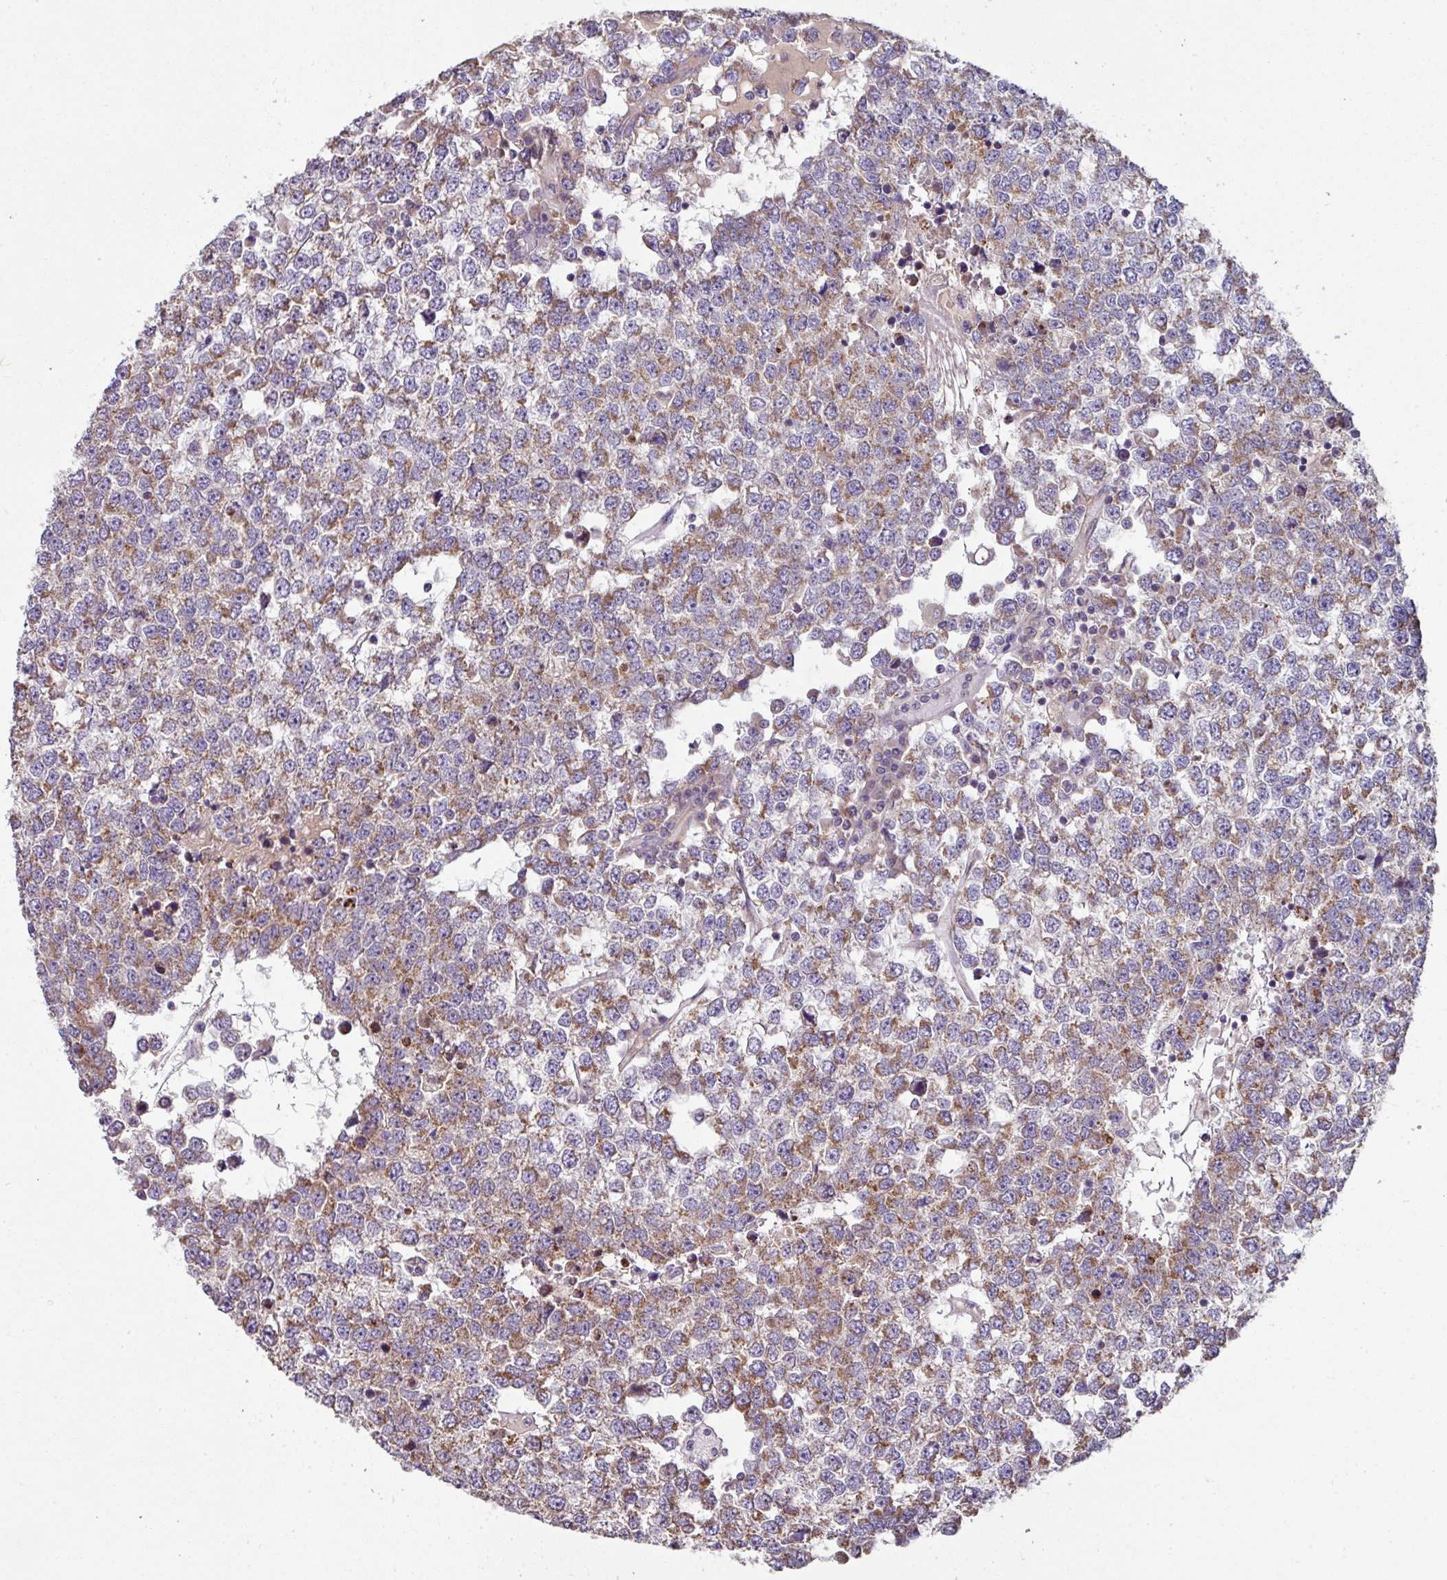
{"staining": {"intensity": "moderate", "quantity": ">75%", "location": "cytoplasmic/membranous"}, "tissue": "testis cancer", "cell_type": "Tumor cells", "image_type": "cancer", "snomed": [{"axis": "morphology", "description": "Seminoma, NOS"}, {"axis": "topography", "description": "Testis"}], "caption": "A photomicrograph of human testis cancer (seminoma) stained for a protein displays moderate cytoplasmic/membranous brown staining in tumor cells.", "gene": "LRRC9", "patient": {"sex": "male", "age": 65}}